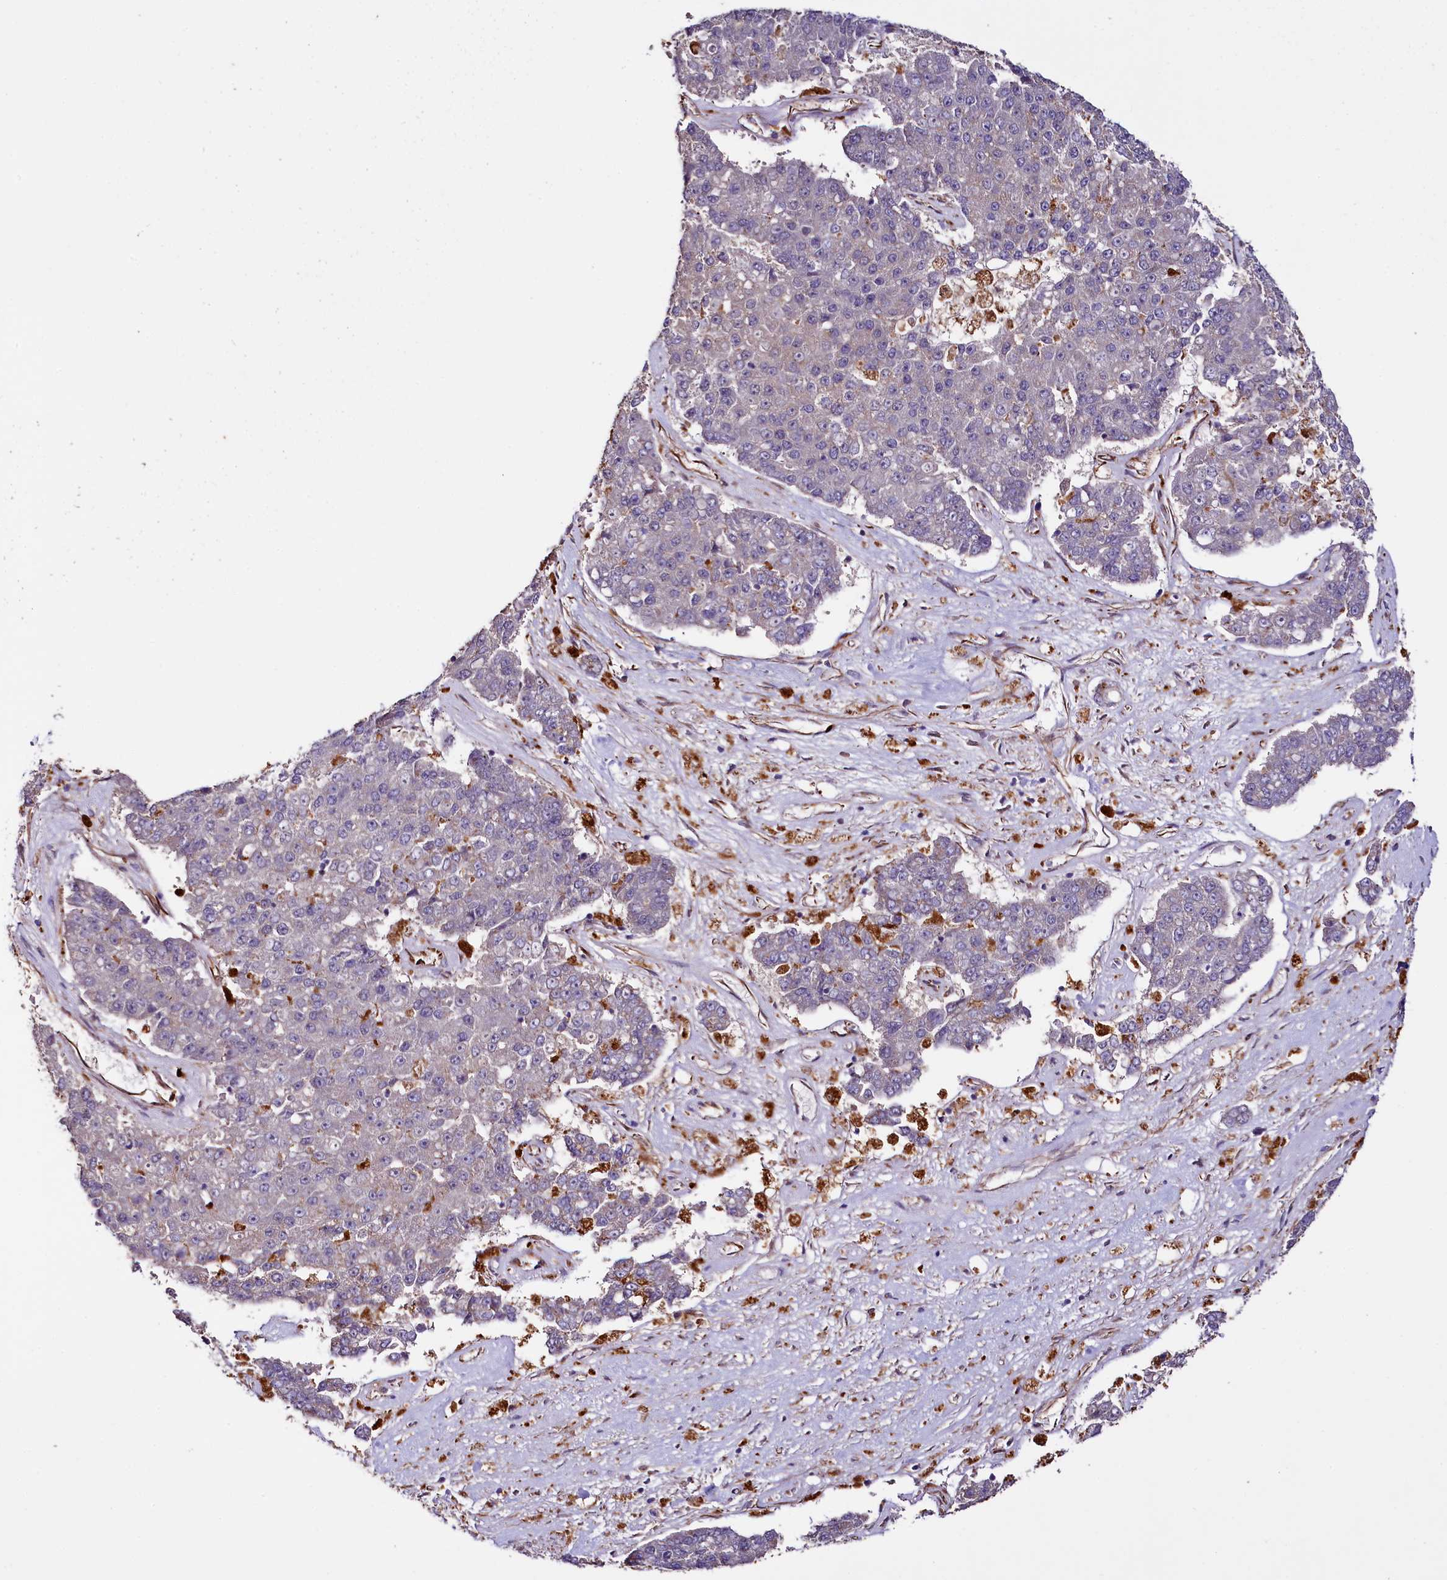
{"staining": {"intensity": "negative", "quantity": "none", "location": "none"}, "tissue": "pancreatic cancer", "cell_type": "Tumor cells", "image_type": "cancer", "snomed": [{"axis": "morphology", "description": "Adenocarcinoma, NOS"}, {"axis": "topography", "description": "Pancreas"}], "caption": "Immunohistochemistry (IHC) histopathology image of neoplastic tissue: pancreatic cancer stained with DAB (3,3'-diaminobenzidine) demonstrates no significant protein staining in tumor cells.", "gene": "TTC12", "patient": {"sex": "male", "age": 50}}